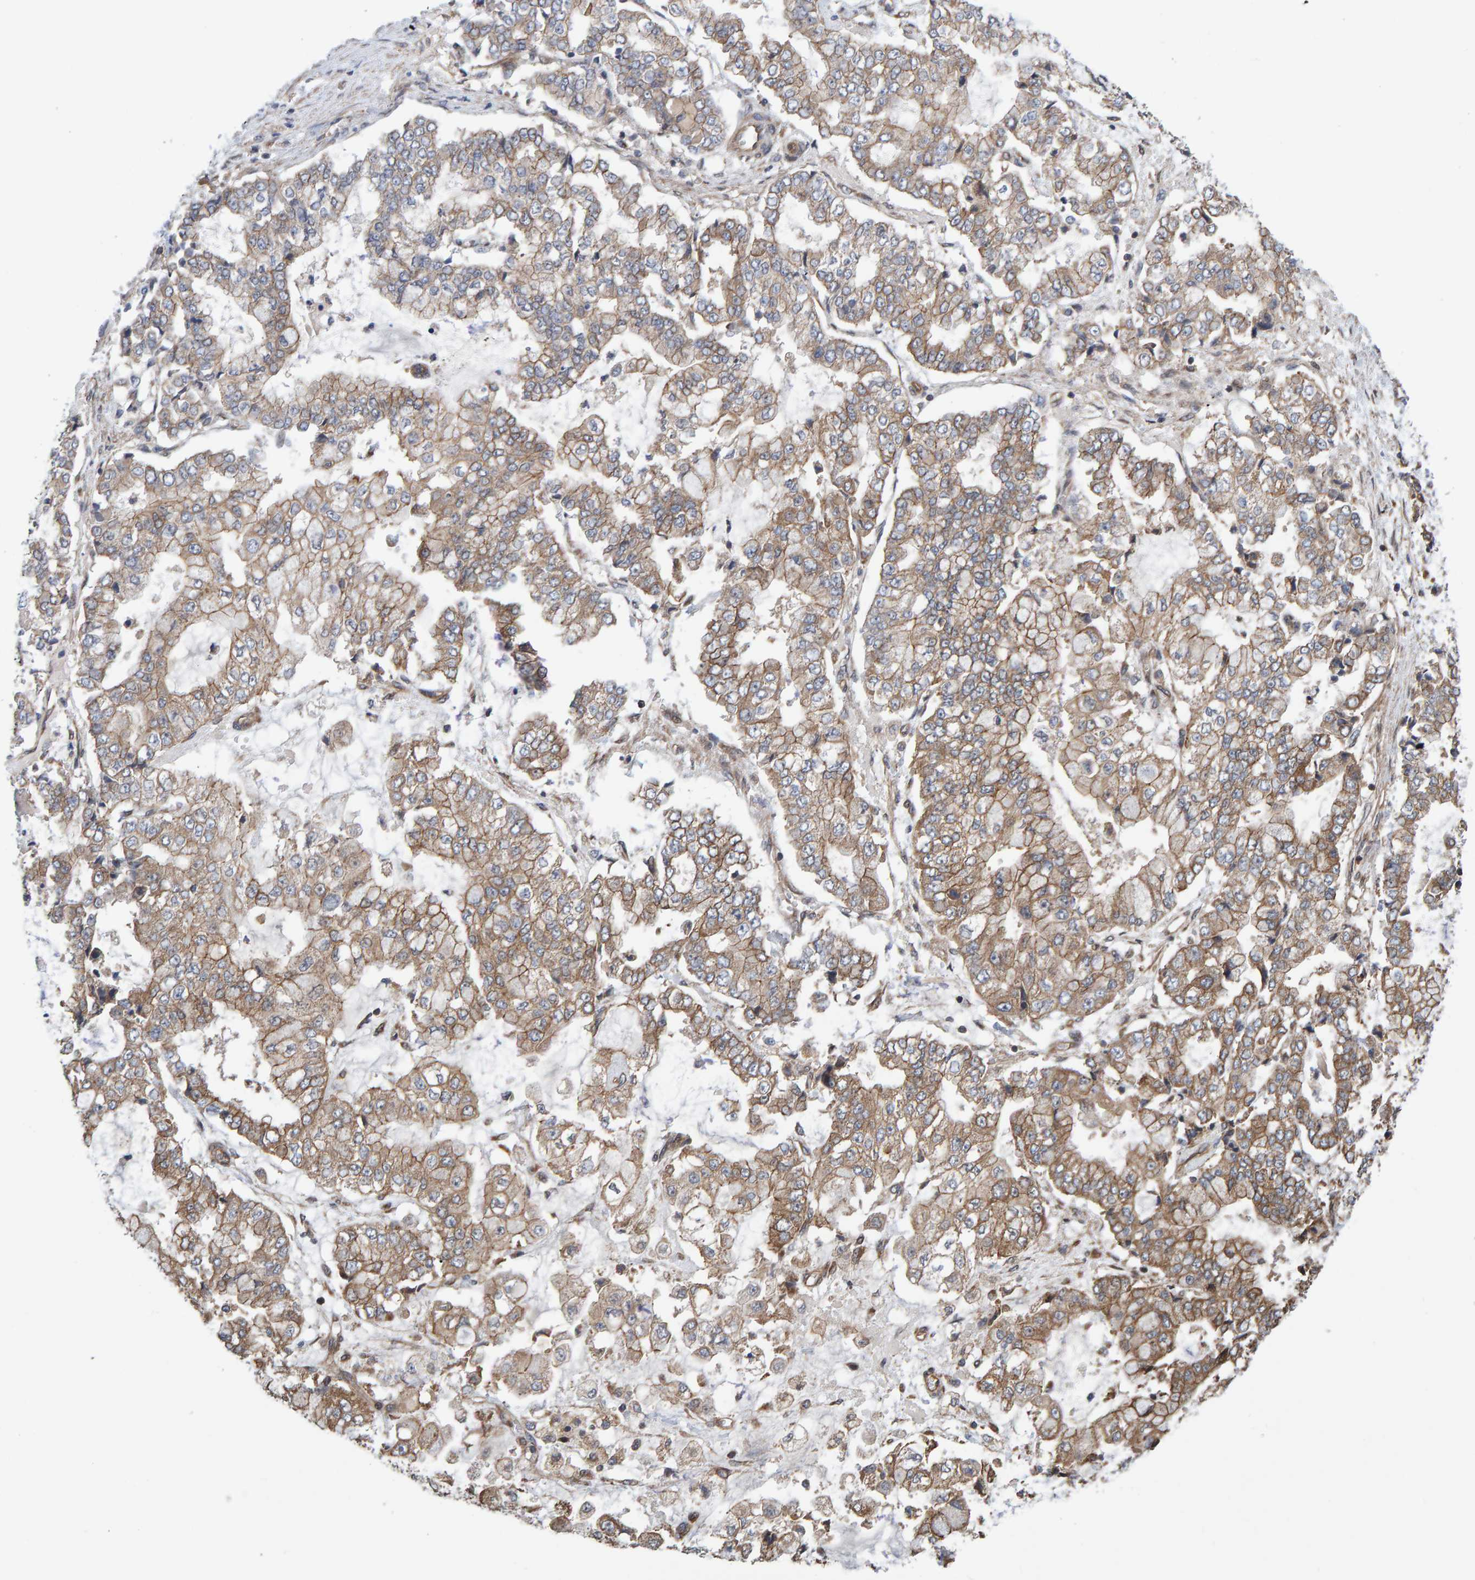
{"staining": {"intensity": "moderate", "quantity": ">75%", "location": "cytoplasmic/membranous"}, "tissue": "stomach cancer", "cell_type": "Tumor cells", "image_type": "cancer", "snomed": [{"axis": "morphology", "description": "Adenocarcinoma, NOS"}, {"axis": "topography", "description": "Stomach"}], "caption": "Immunohistochemical staining of adenocarcinoma (stomach) reveals moderate cytoplasmic/membranous protein positivity in about >75% of tumor cells. Immunohistochemistry (ihc) stains the protein of interest in brown and the nuclei are stained blue.", "gene": "SCRN2", "patient": {"sex": "male", "age": 76}}